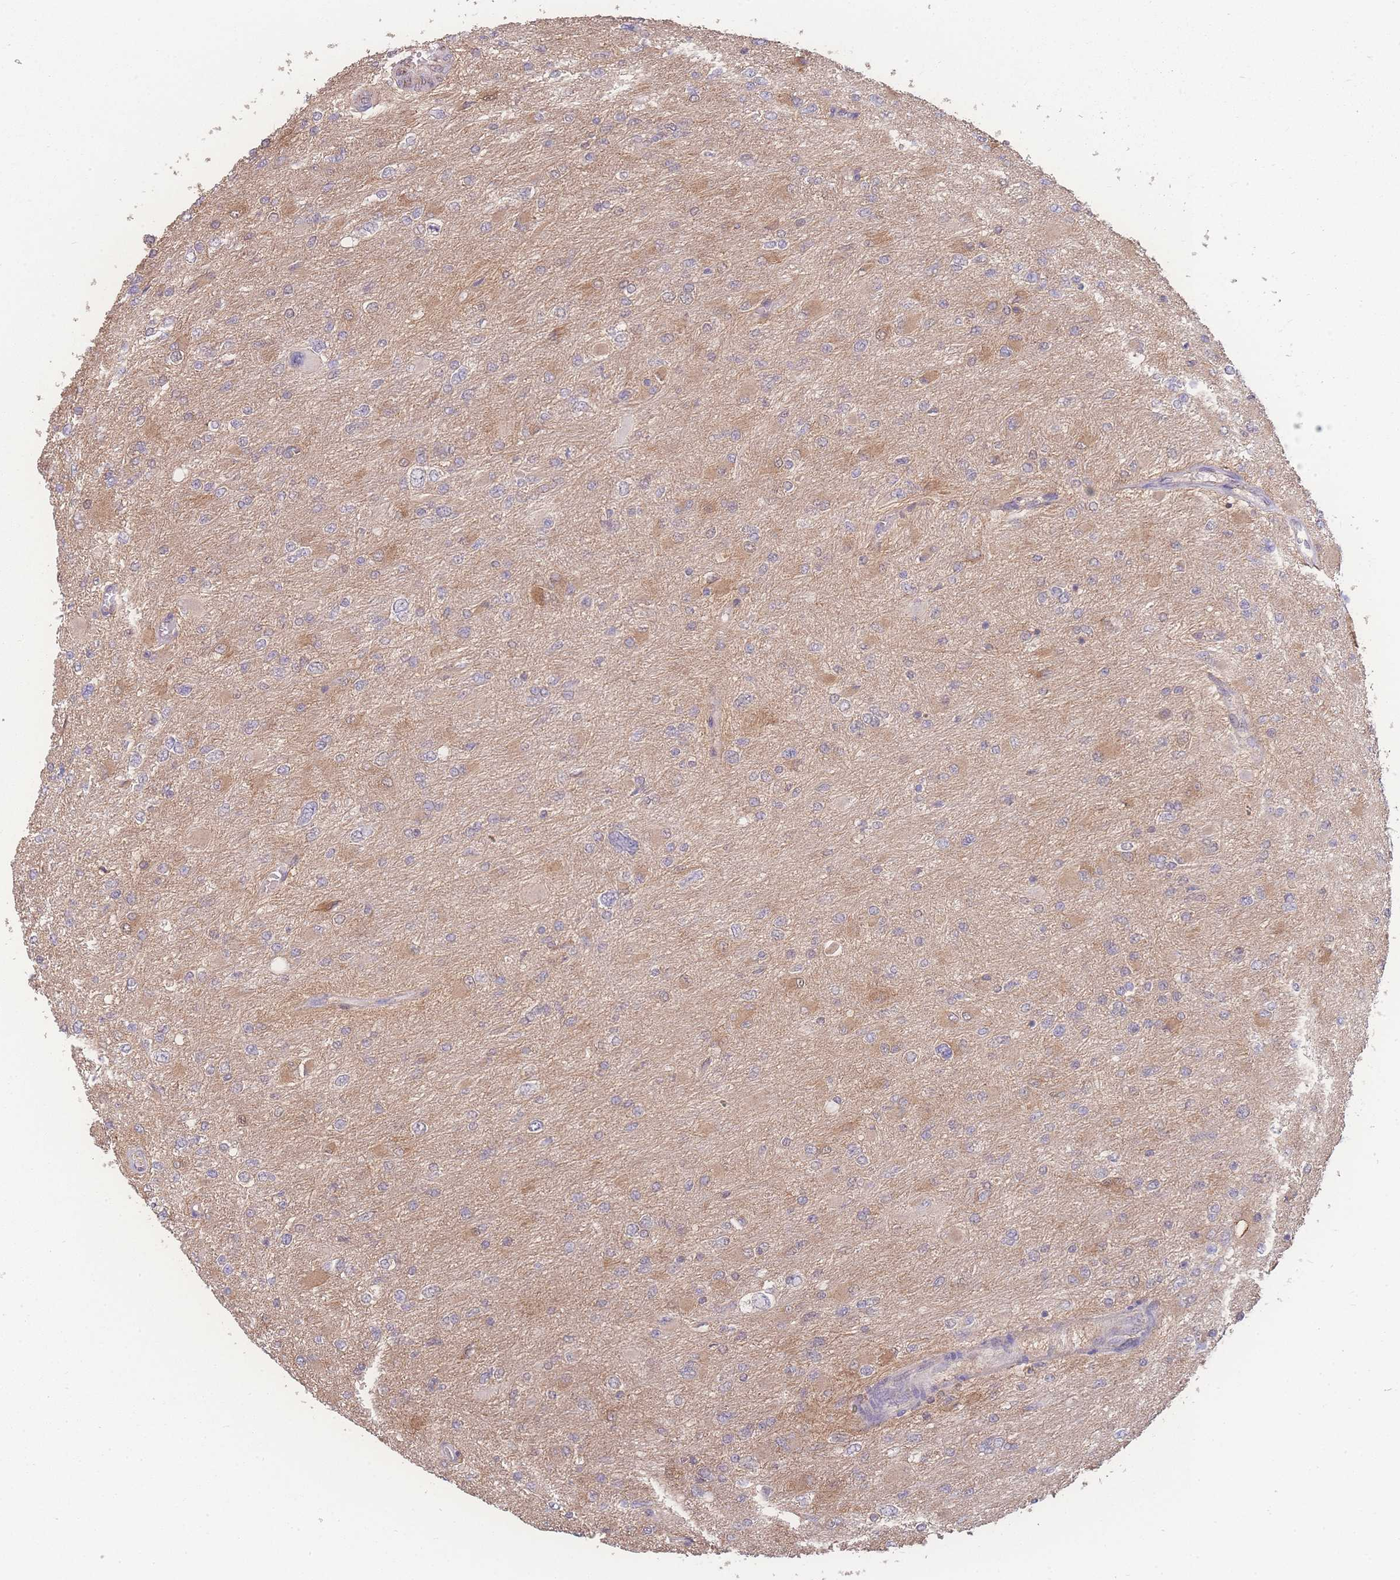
{"staining": {"intensity": "negative", "quantity": "none", "location": "none"}, "tissue": "glioma", "cell_type": "Tumor cells", "image_type": "cancer", "snomed": [{"axis": "morphology", "description": "Glioma, malignant, High grade"}, {"axis": "topography", "description": "Cerebral cortex"}], "caption": "This is an immunohistochemistry (IHC) micrograph of human glioma. There is no positivity in tumor cells.", "gene": "GIPR", "patient": {"sex": "female", "age": 36}}